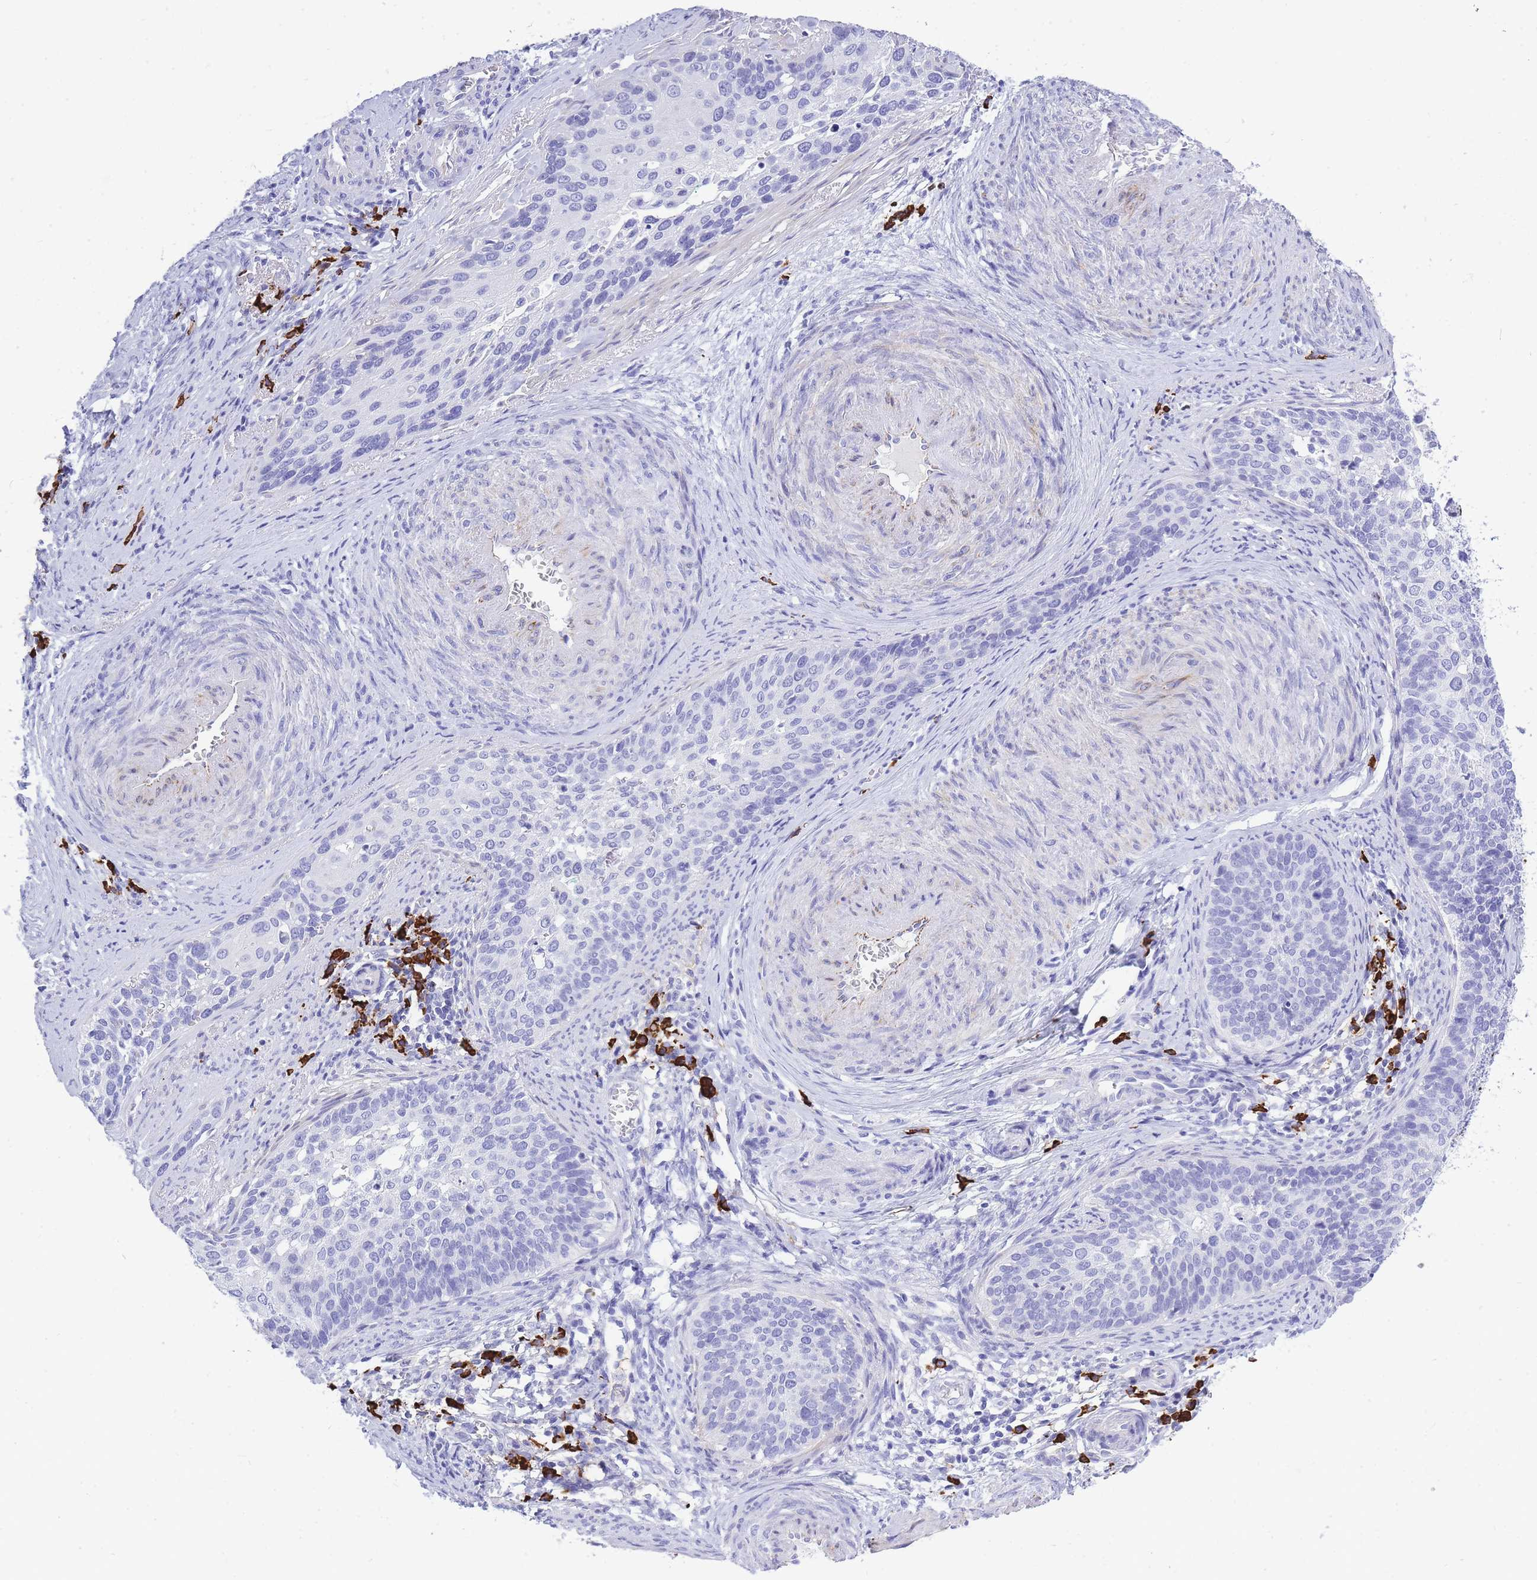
{"staining": {"intensity": "negative", "quantity": "none", "location": "none"}, "tissue": "cervical cancer", "cell_type": "Tumor cells", "image_type": "cancer", "snomed": [{"axis": "morphology", "description": "Squamous cell carcinoma, NOS"}, {"axis": "topography", "description": "Cervix"}], "caption": "This is an IHC micrograph of cervical cancer (squamous cell carcinoma). There is no staining in tumor cells.", "gene": "ZFP62", "patient": {"sex": "female", "age": 44}}